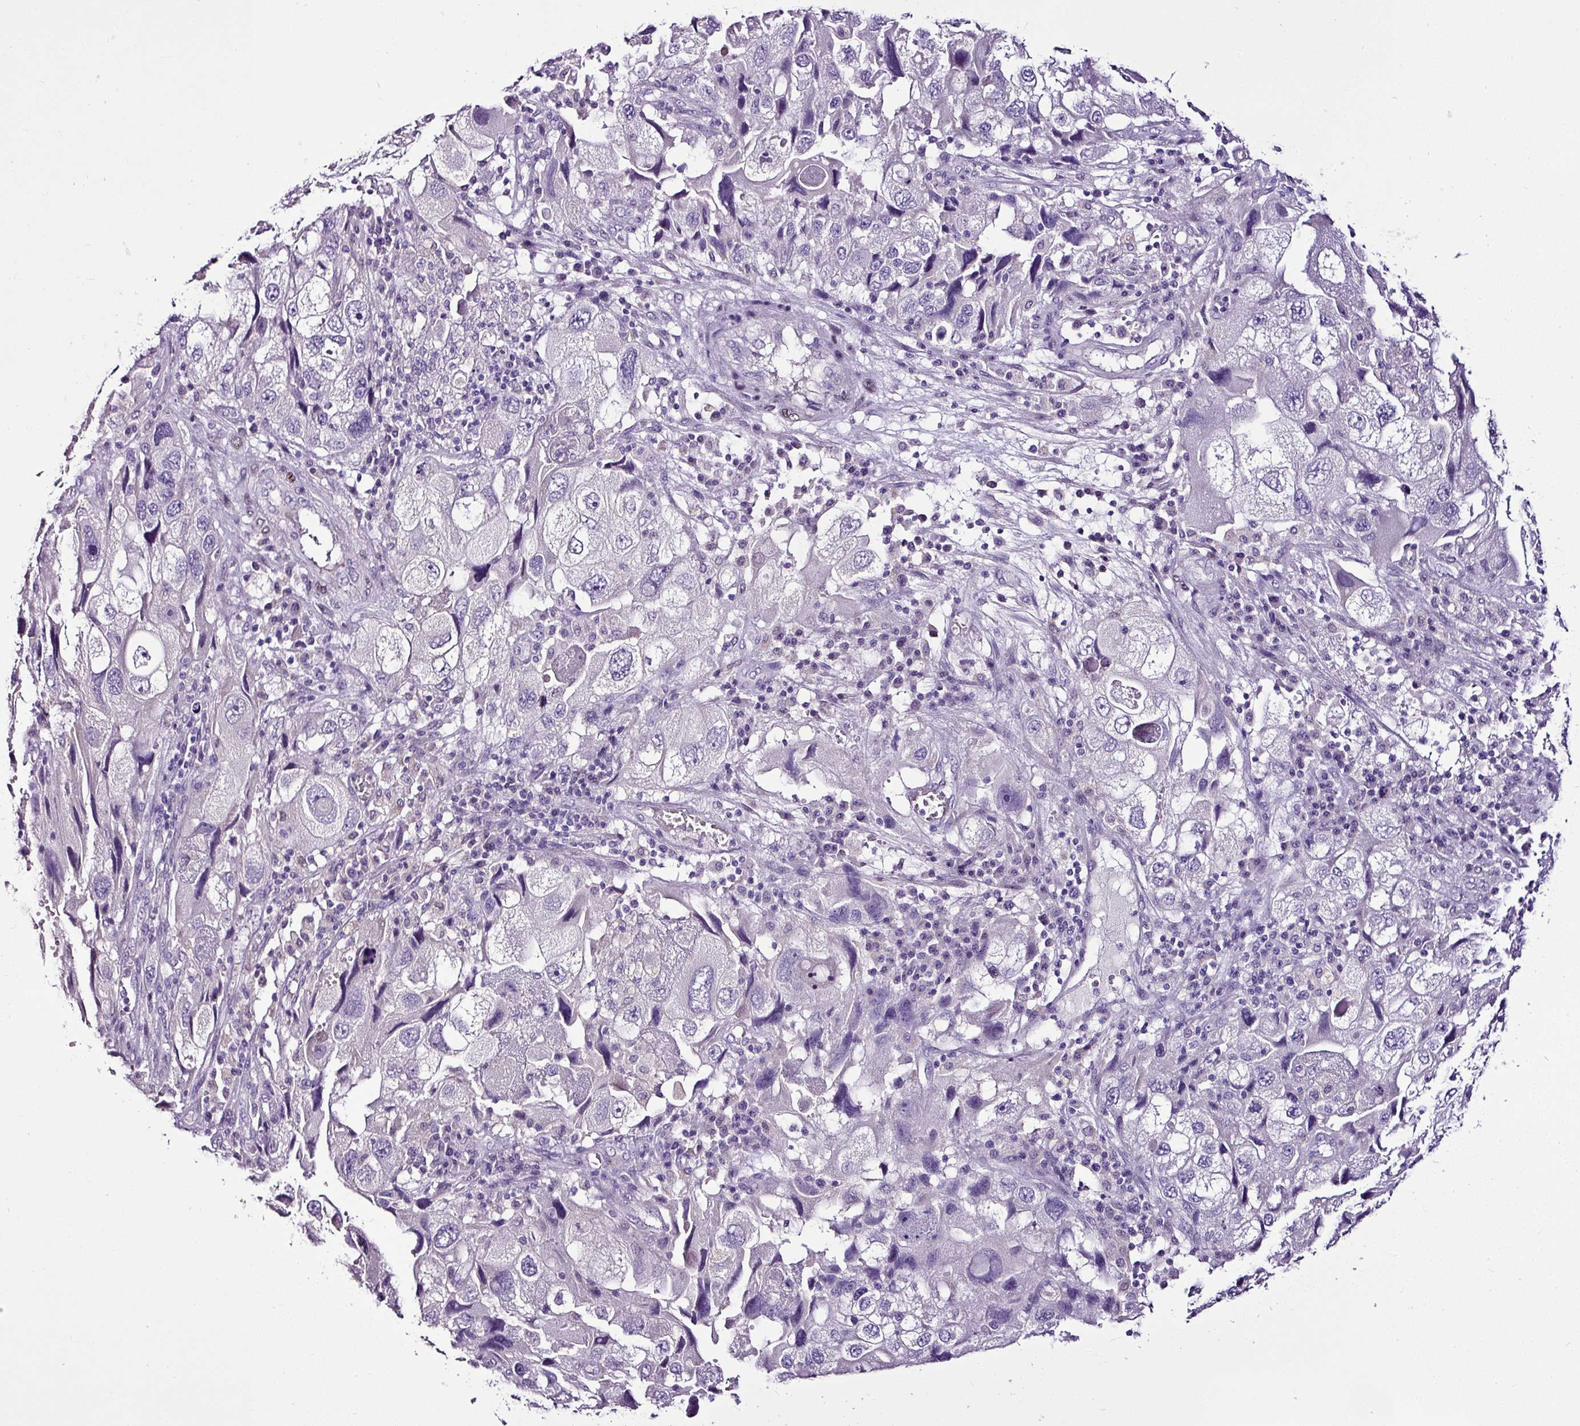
{"staining": {"intensity": "negative", "quantity": "none", "location": "none"}, "tissue": "endometrial cancer", "cell_type": "Tumor cells", "image_type": "cancer", "snomed": [{"axis": "morphology", "description": "Adenocarcinoma, NOS"}, {"axis": "topography", "description": "Endometrium"}], "caption": "The IHC image has no significant positivity in tumor cells of endometrial cancer tissue.", "gene": "ESR1", "patient": {"sex": "female", "age": 49}}